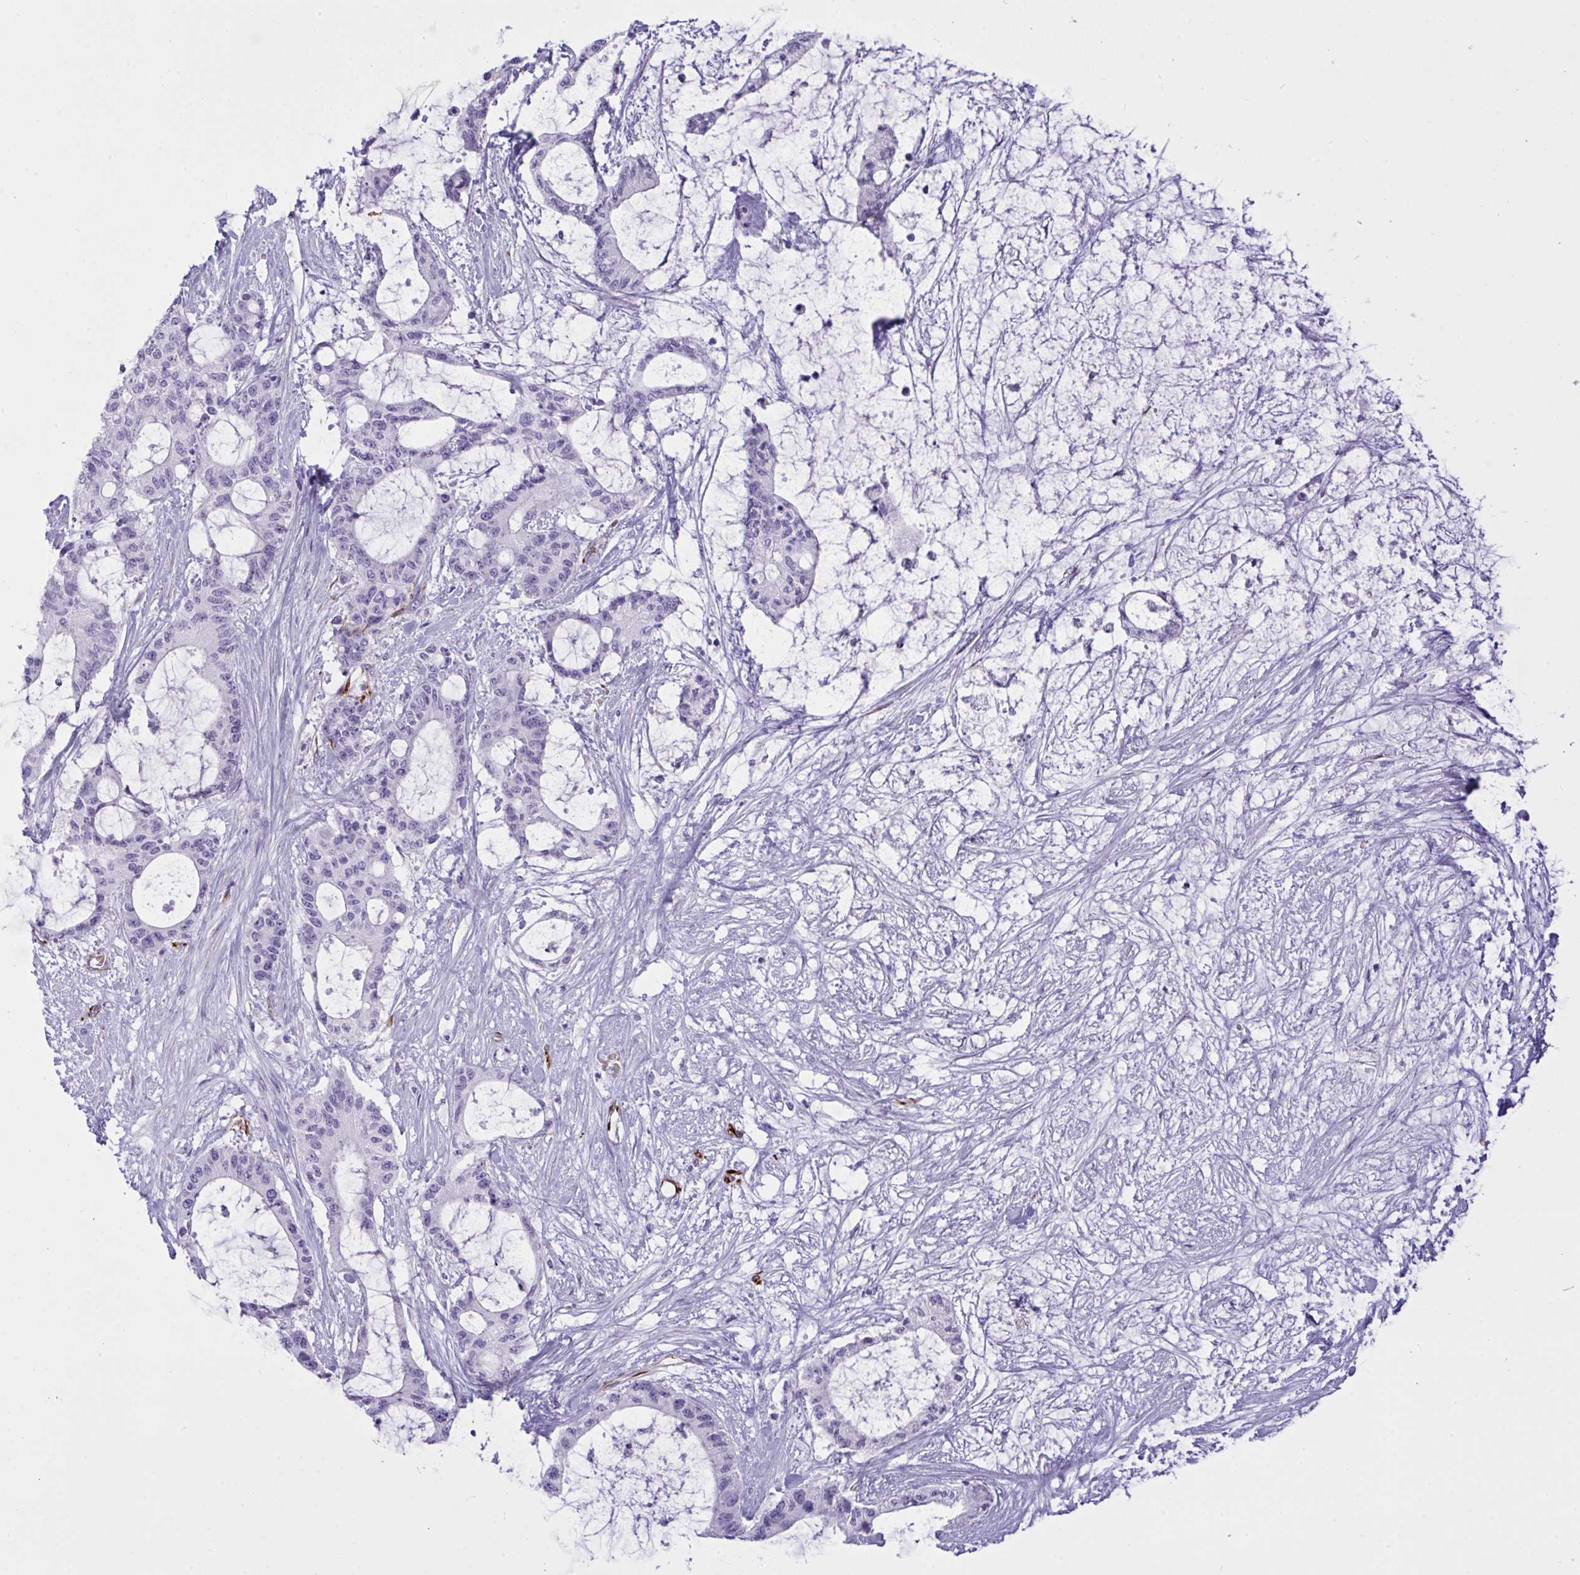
{"staining": {"intensity": "negative", "quantity": "none", "location": "none"}, "tissue": "liver cancer", "cell_type": "Tumor cells", "image_type": "cancer", "snomed": [{"axis": "morphology", "description": "Normal tissue, NOS"}, {"axis": "morphology", "description": "Cholangiocarcinoma"}, {"axis": "topography", "description": "Liver"}, {"axis": "topography", "description": "Peripheral nerve tissue"}], "caption": "Tumor cells are negative for brown protein staining in liver cancer (cholangiocarcinoma). (DAB (3,3'-diaminobenzidine) immunohistochemistry (IHC) visualized using brightfield microscopy, high magnification).", "gene": "SLC35B1", "patient": {"sex": "female", "age": 73}}